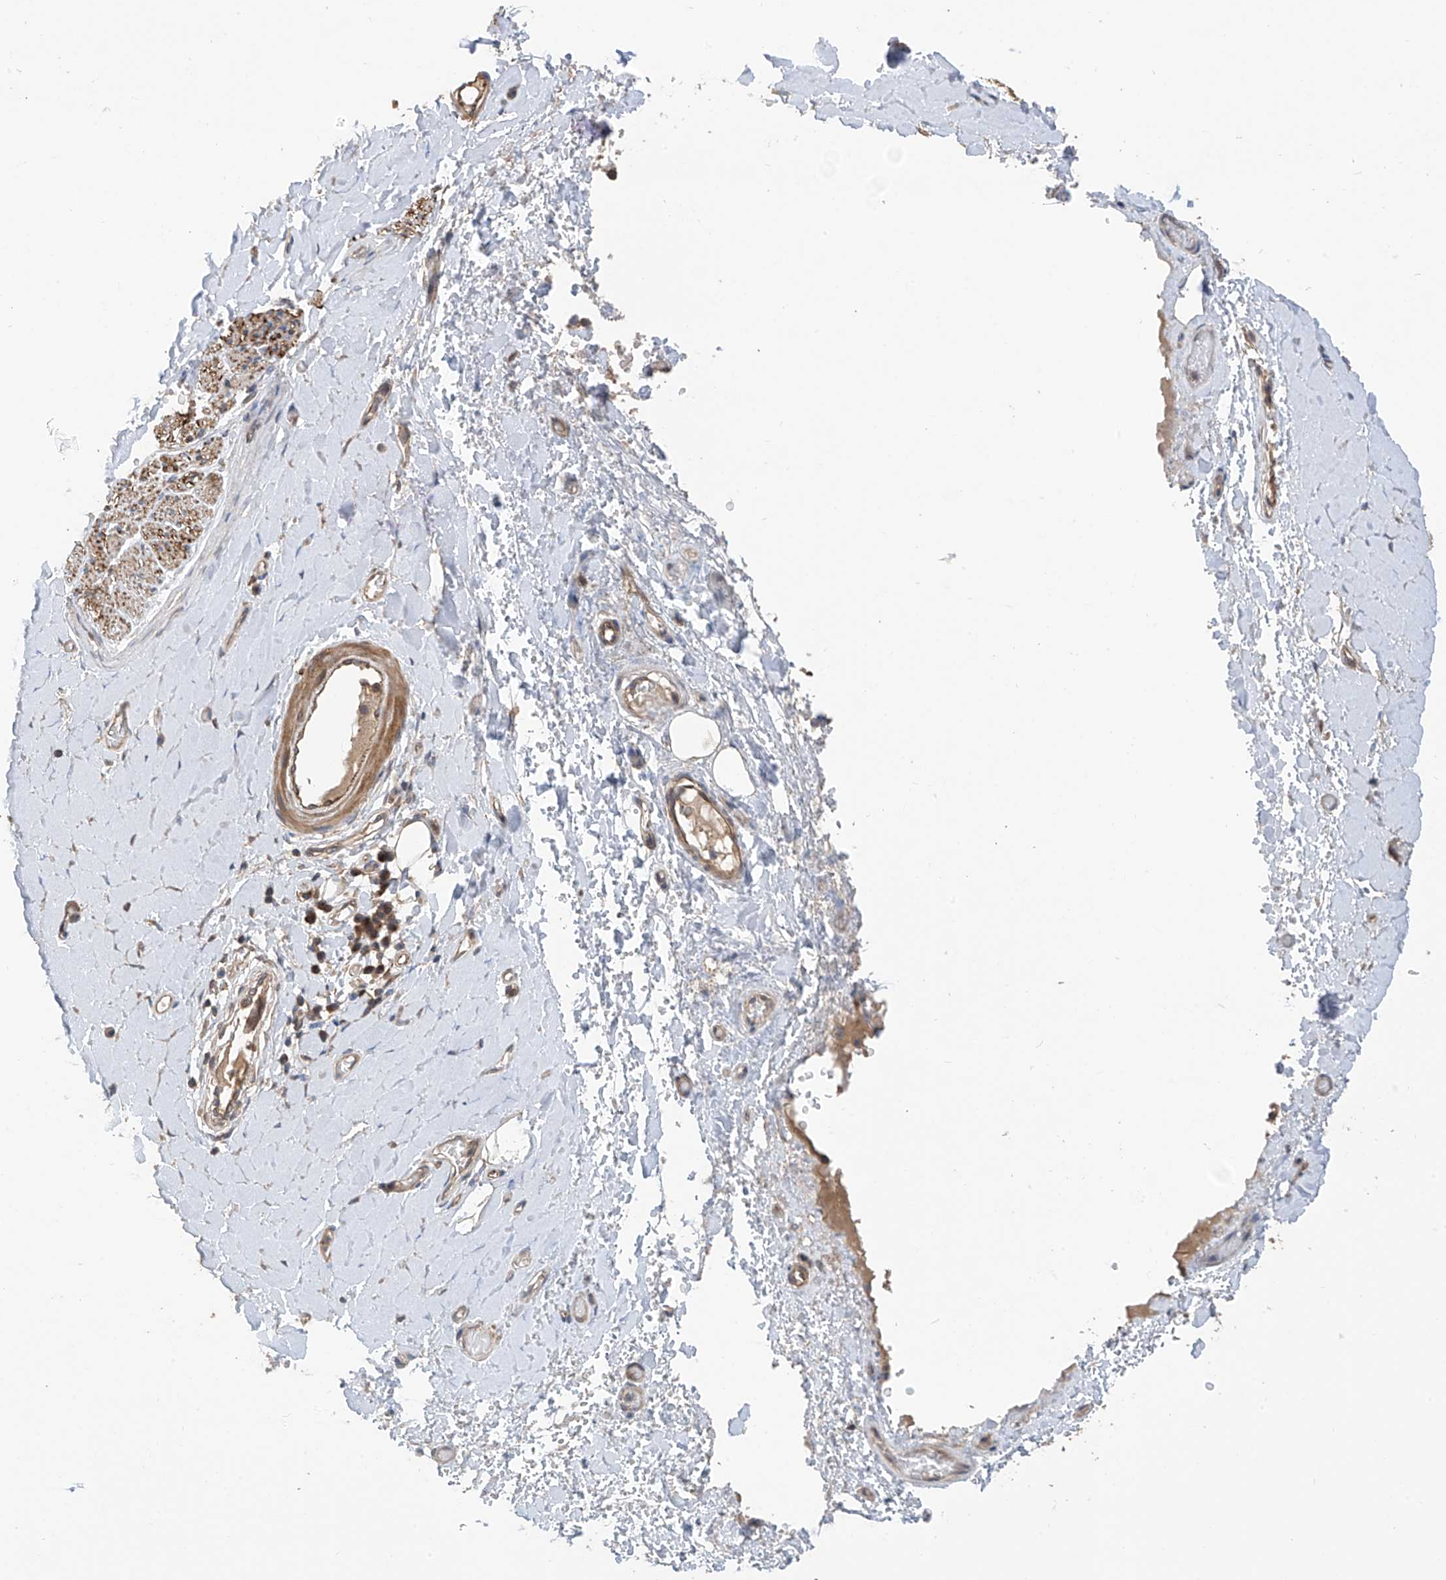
{"staining": {"intensity": "moderate", "quantity": ">75%", "location": "cytoplasmic/membranous"}, "tissue": "soft tissue", "cell_type": "Fibroblasts", "image_type": "normal", "snomed": [{"axis": "morphology", "description": "Normal tissue, NOS"}, {"axis": "morphology", "description": "Adenocarcinoma, NOS"}, {"axis": "topography", "description": "Stomach, upper"}, {"axis": "topography", "description": "Peripheral nerve tissue"}], "caption": "High-power microscopy captured an immunohistochemistry histopathology image of normal soft tissue, revealing moderate cytoplasmic/membranous positivity in about >75% of fibroblasts. (IHC, brightfield microscopy, high magnification).", "gene": "RPAIN", "patient": {"sex": "male", "age": 62}}